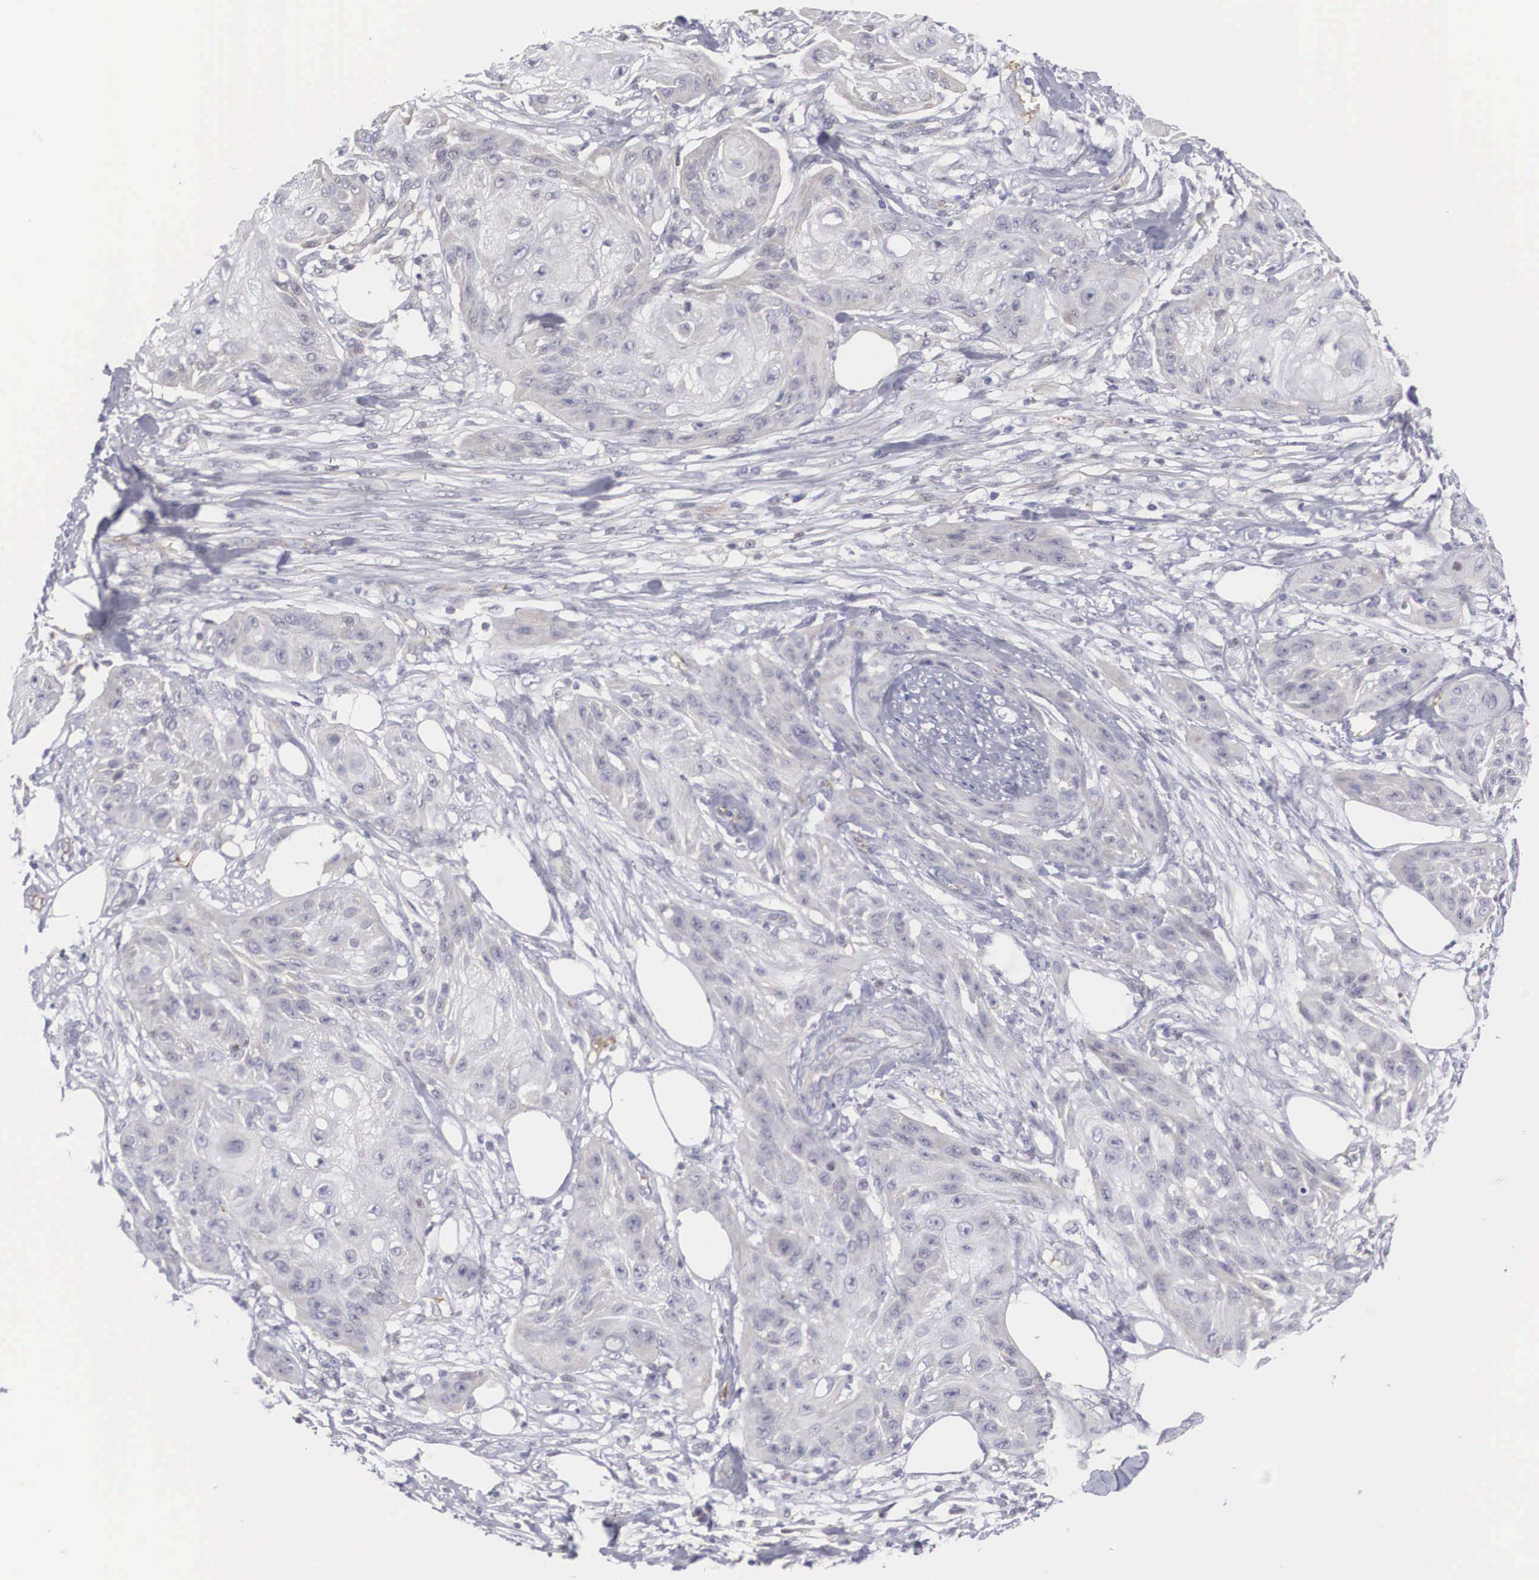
{"staining": {"intensity": "negative", "quantity": "none", "location": "none"}, "tissue": "skin cancer", "cell_type": "Tumor cells", "image_type": "cancer", "snomed": [{"axis": "morphology", "description": "Squamous cell carcinoma, NOS"}, {"axis": "topography", "description": "Skin"}], "caption": "An IHC image of squamous cell carcinoma (skin) is shown. There is no staining in tumor cells of squamous cell carcinoma (skin).", "gene": "RBPJ", "patient": {"sex": "female", "age": 88}}